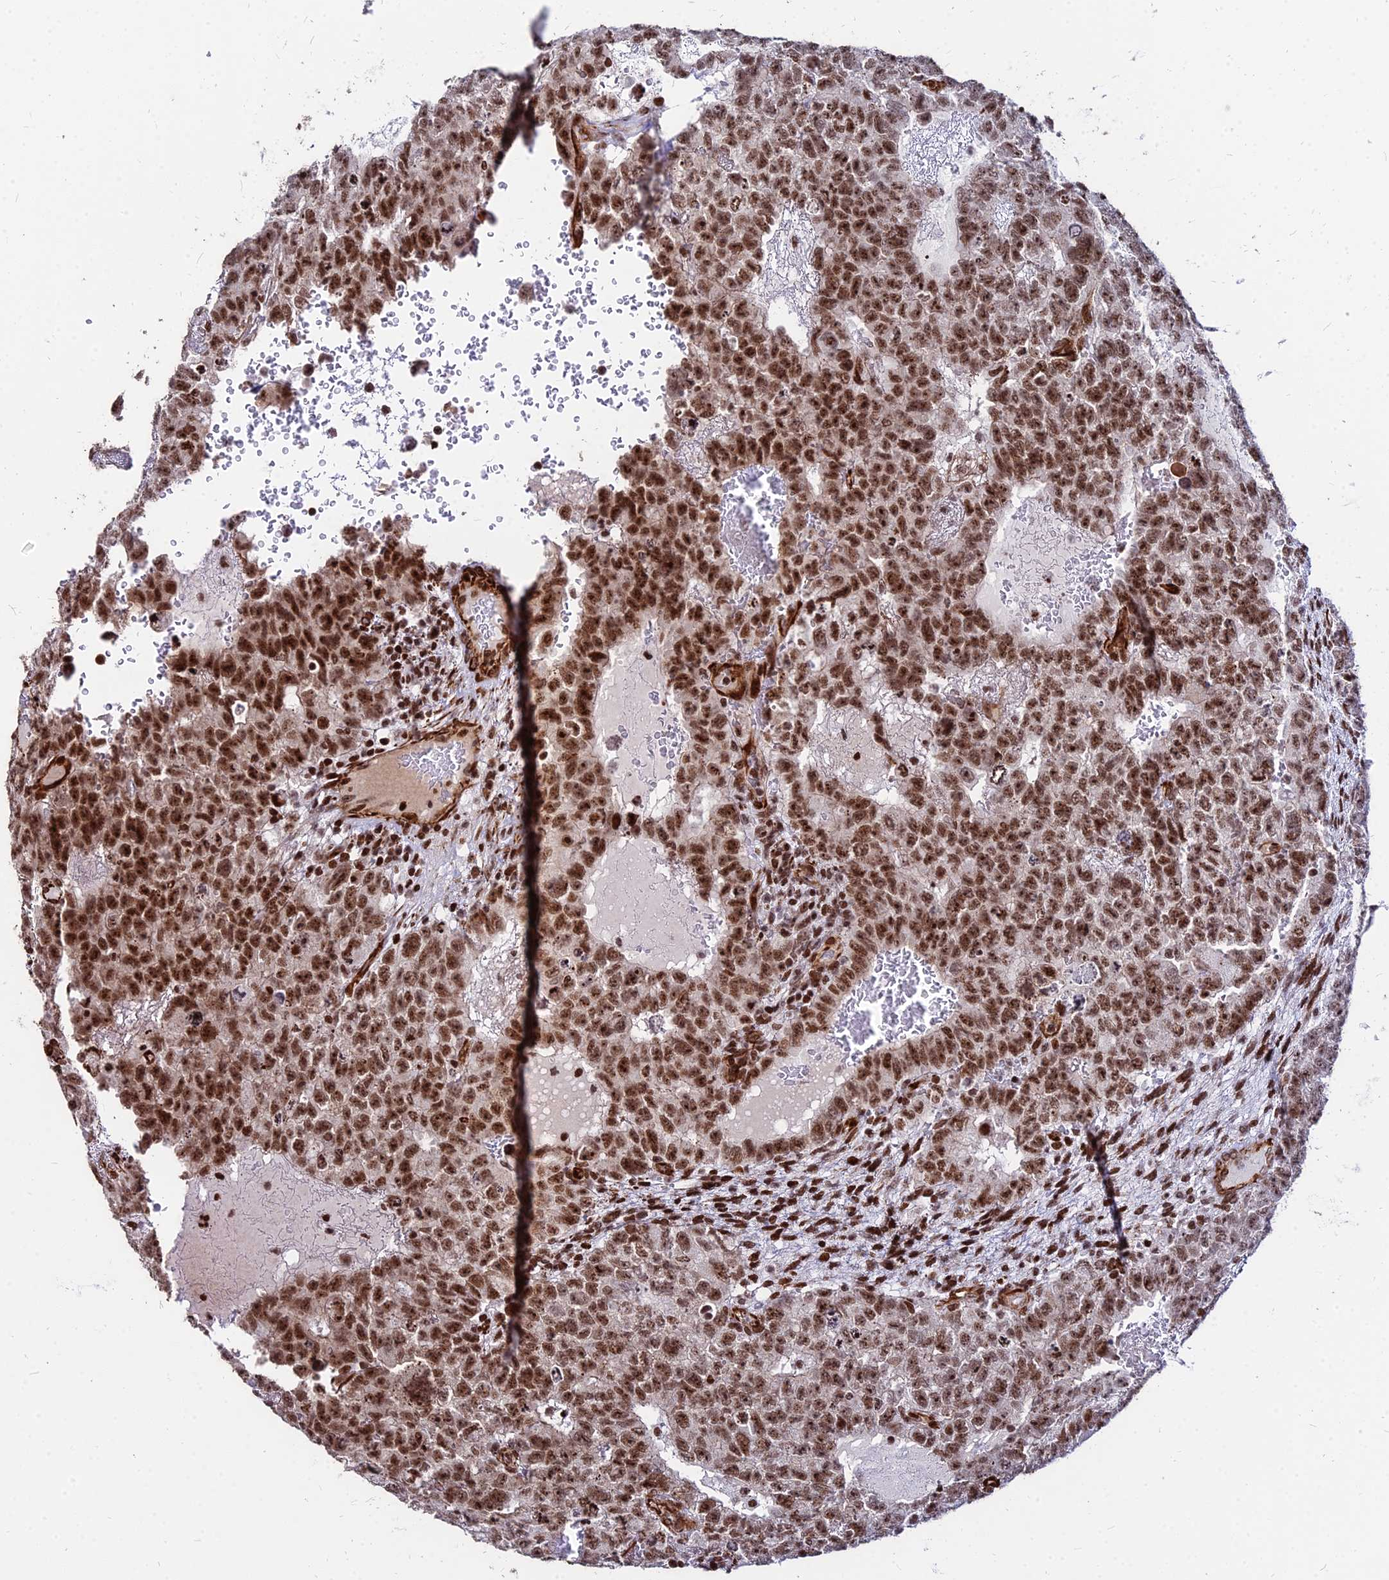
{"staining": {"intensity": "strong", "quantity": ">75%", "location": "nuclear"}, "tissue": "testis cancer", "cell_type": "Tumor cells", "image_type": "cancer", "snomed": [{"axis": "morphology", "description": "Carcinoma, Embryonal, NOS"}, {"axis": "topography", "description": "Testis"}], "caption": "Strong nuclear positivity is seen in about >75% of tumor cells in testis cancer.", "gene": "NYAP2", "patient": {"sex": "male", "age": 26}}